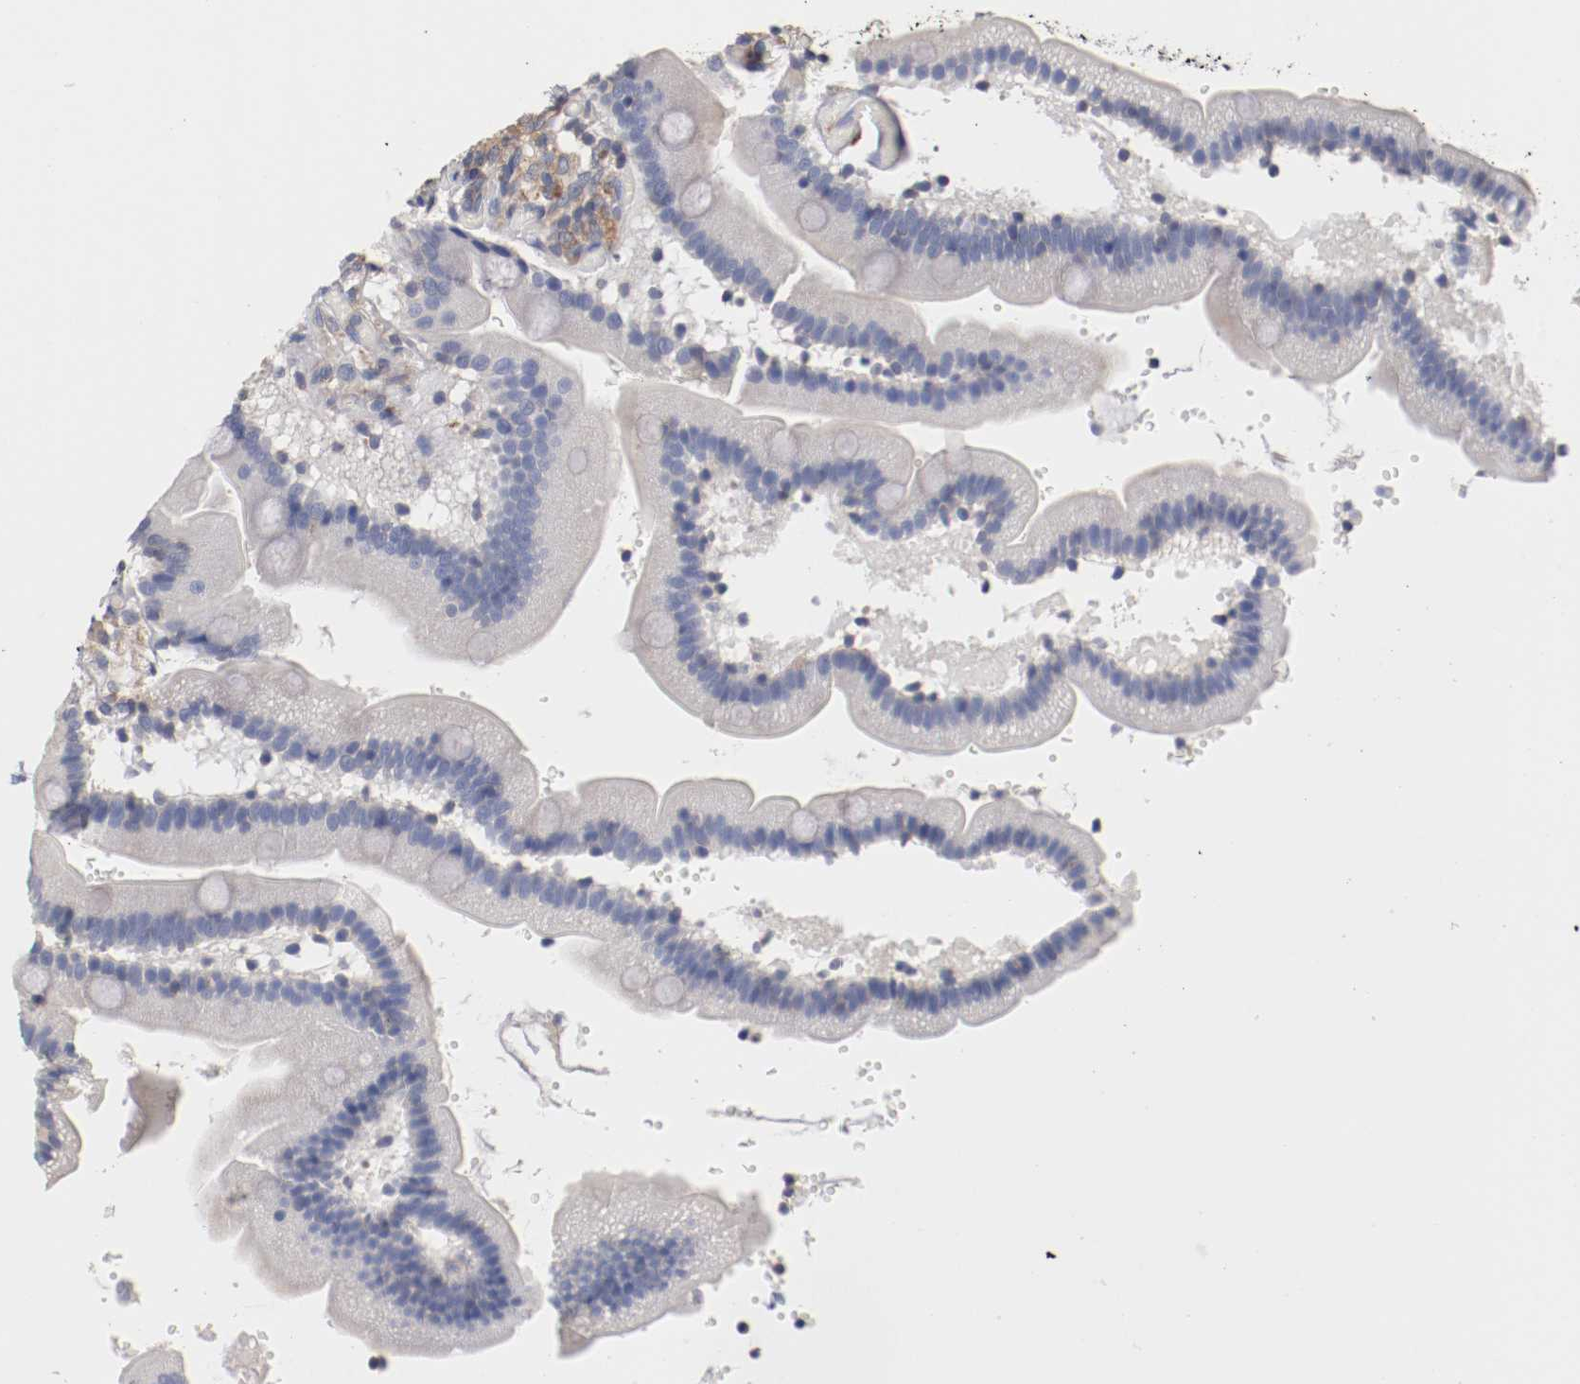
{"staining": {"intensity": "negative", "quantity": "none", "location": "none"}, "tissue": "duodenum", "cell_type": "Glandular cells", "image_type": "normal", "snomed": [{"axis": "morphology", "description": "Normal tissue, NOS"}, {"axis": "topography", "description": "Duodenum"}], "caption": "Immunohistochemistry (IHC) micrograph of unremarkable duodenum stained for a protein (brown), which shows no staining in glandular cells.", "gene": "SEMA5A", "patient": {"sex": "male", "age": 66}}